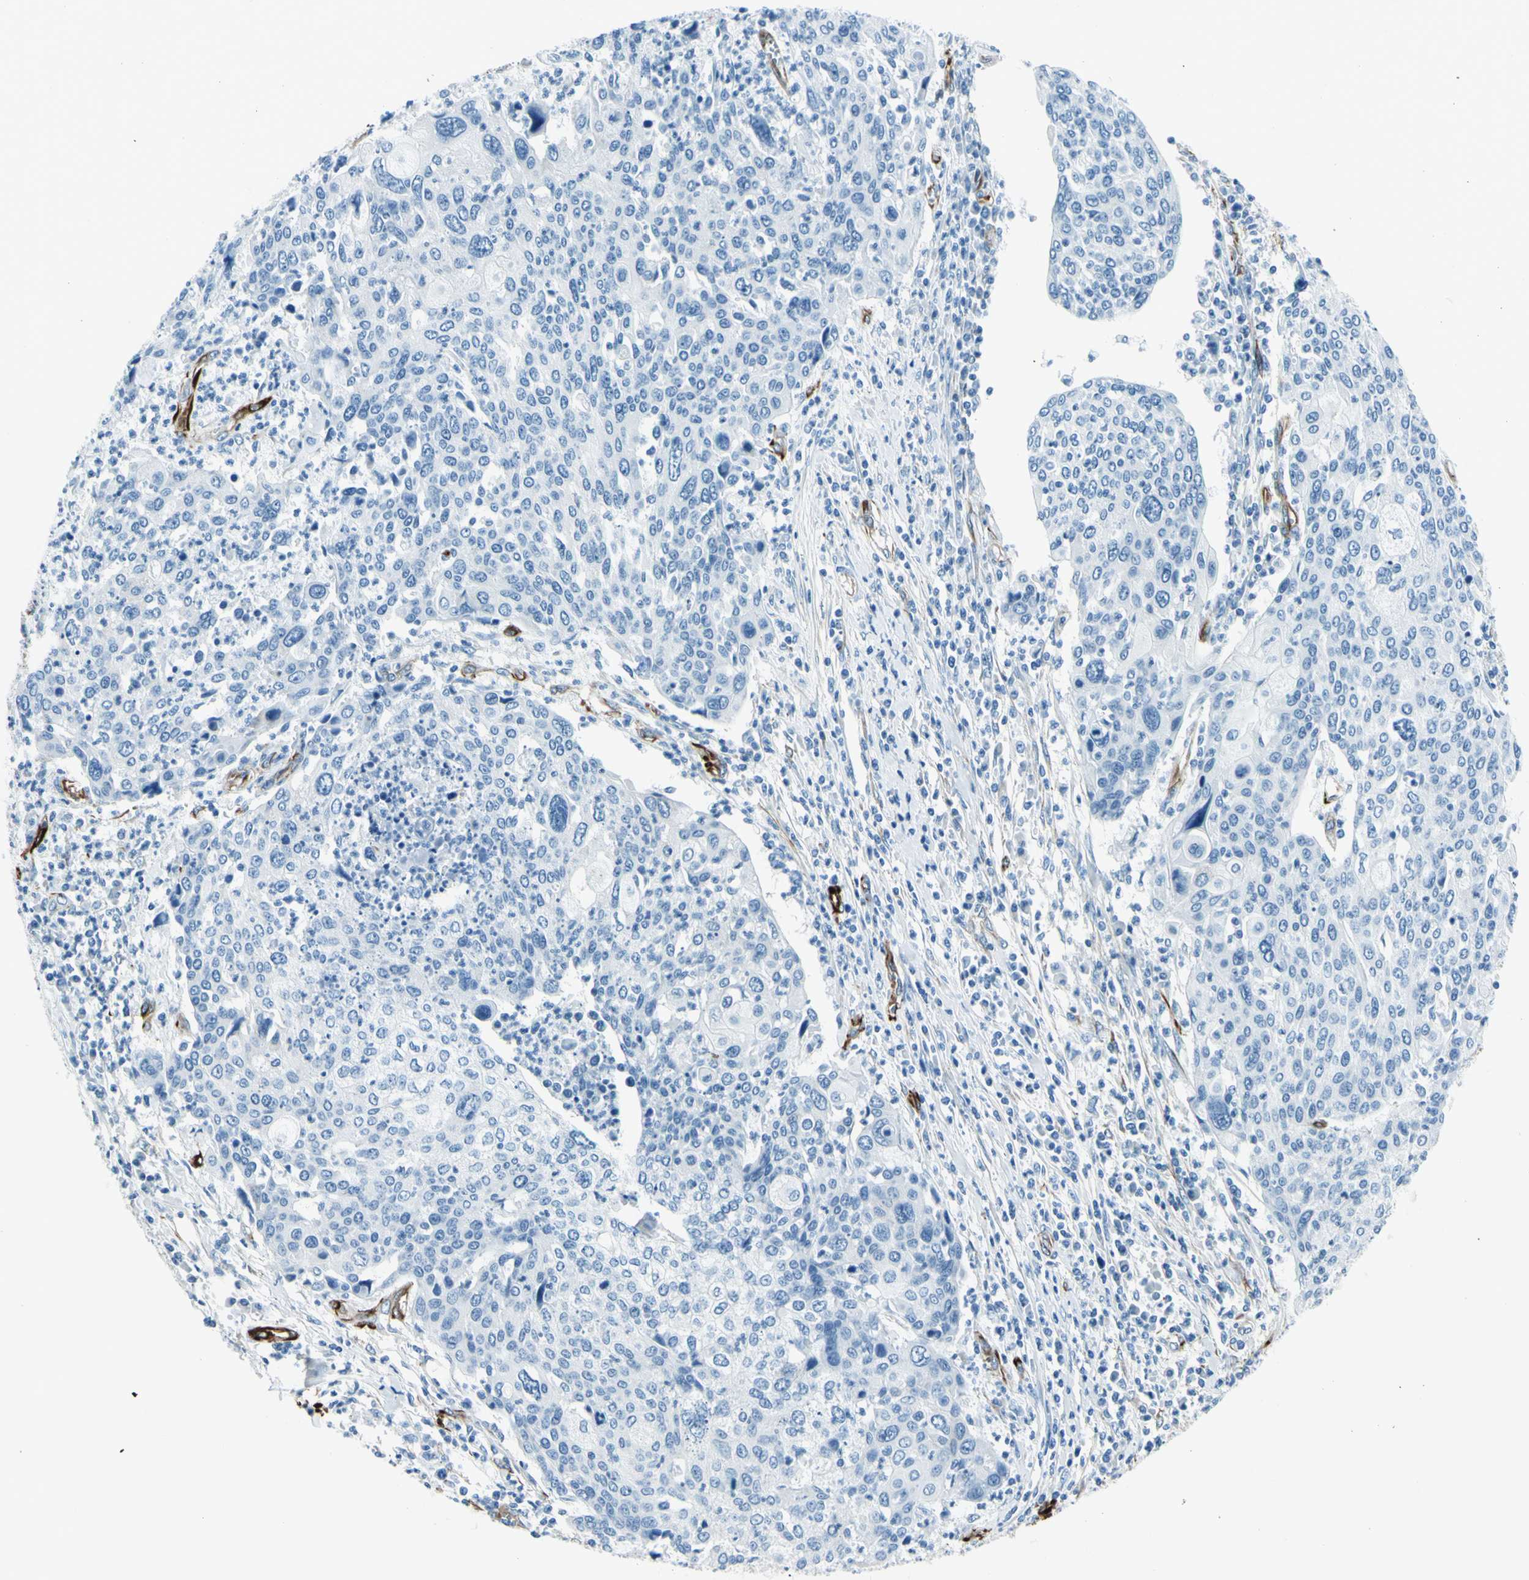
{"staining": {"intensity": "negative", "quantity": "none", "location": "none"}, "tissue": "cervical cancer", "cell_type": "Tumor cells", "image_type": "cancer", "snomed": [{"axis": "morphology", "description": "Squamous cell carcinoma, NOS"}, {"axis": "topography", "description": "Cervix"}], "caption": "Immunohistochemistry photomicrograph of neoplastic tissue: human squamous cell carcinoma (cervical) stained with DAB (3,3'-diaminobenzidine) shows no significant protein staining in tumor cells.", "gene": "PTH2R", "patient": {"sex": "female", "age": 40}}